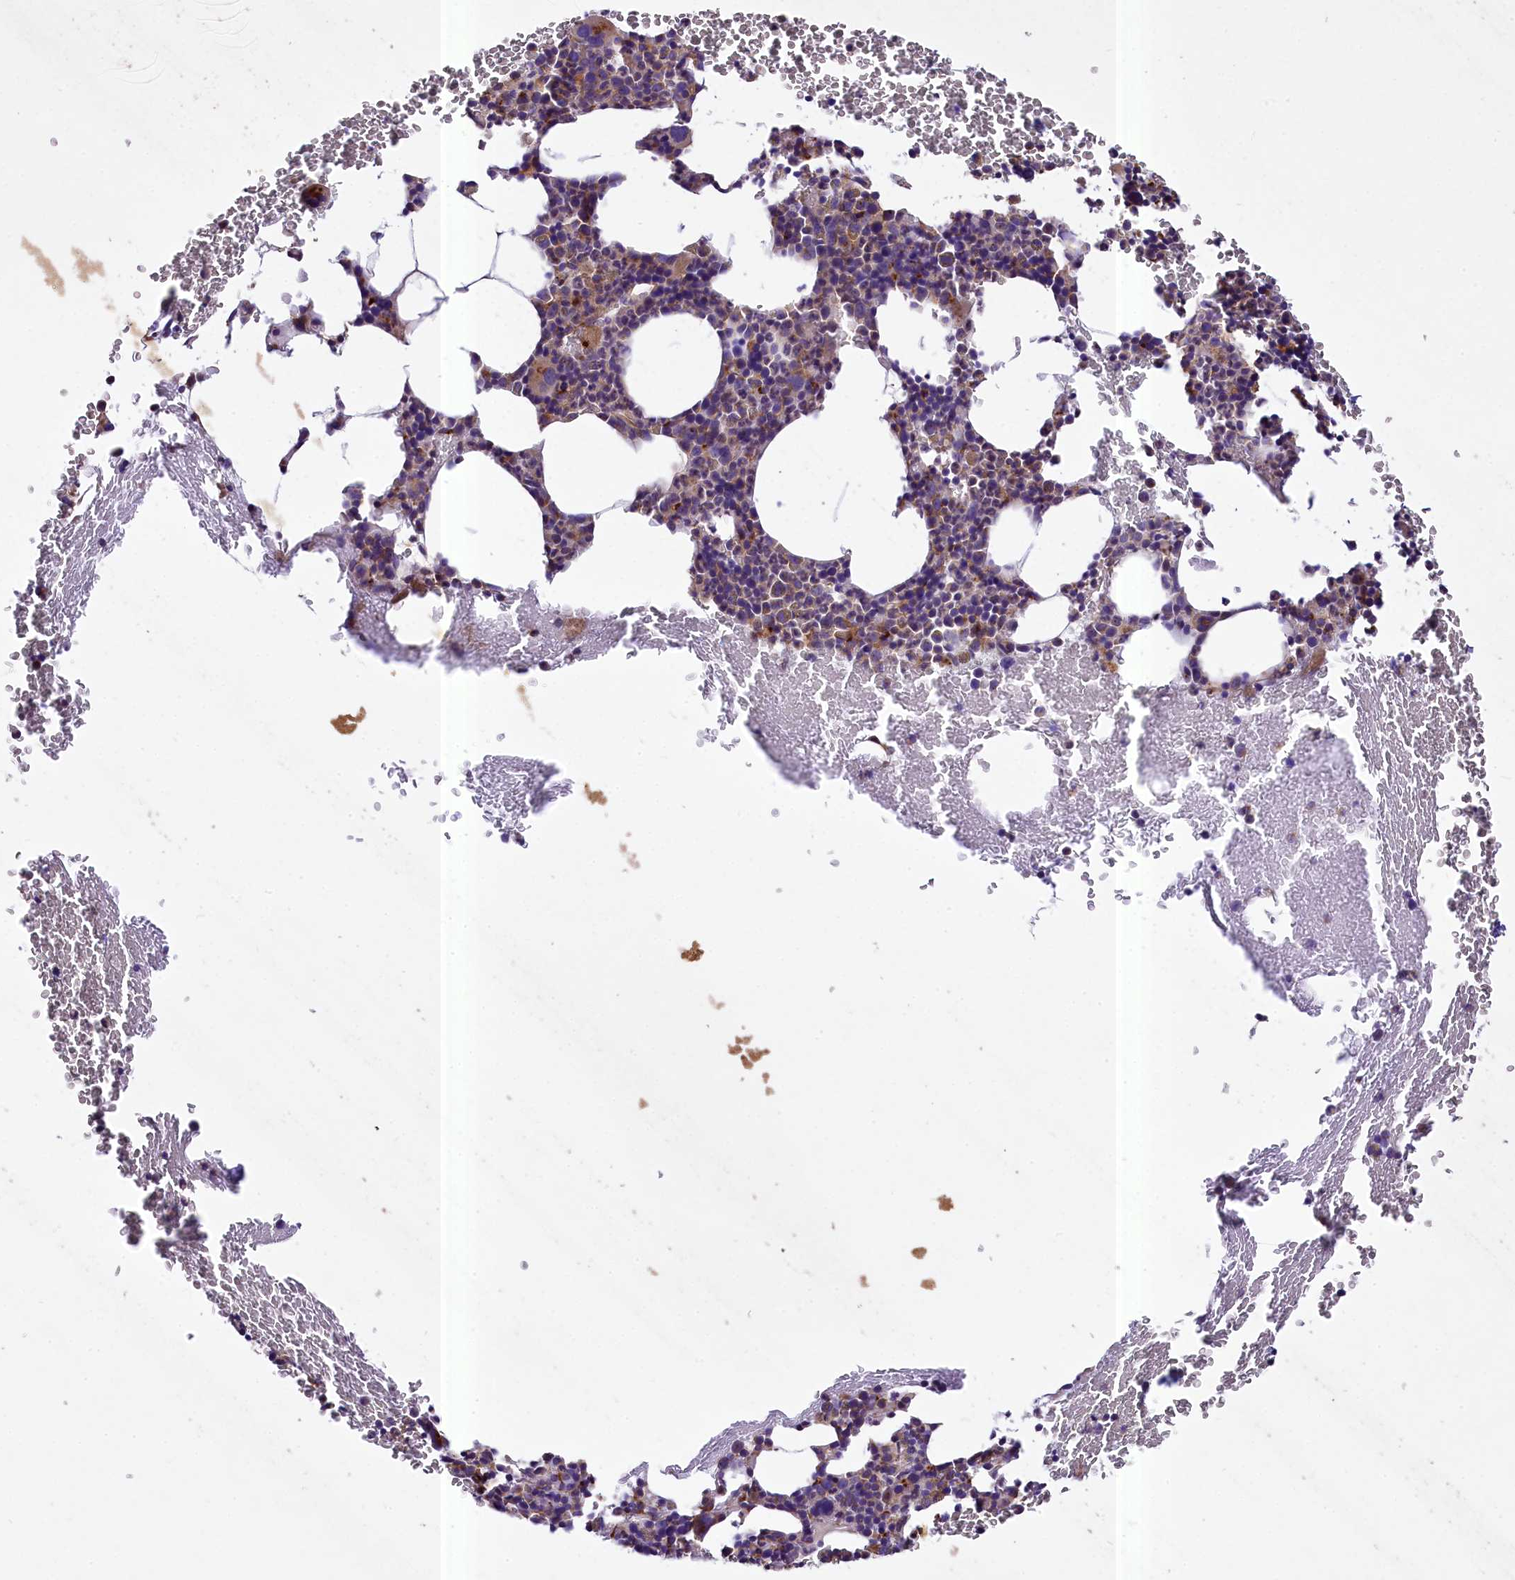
{"staining": {"intensity": "weak", "quantity": "25%-75%", "location": "cytoplasmic/membranous"}, "tissue": "bone marrow", "cell_type": "Hematopoietic cells", "image_type": "normal", "snomed": [{"axis": "morphology", "description": "Normal tissue, NOS"}, {"axis": "topography", "description": "Bone marrow"}], "caption": "Brown immunohistochemical staining in benign human bone marrow demonstrates weak cytoplasmic/membranous positivity in about 25%-75% of hematopoietic cells. (IHC, brightfield microscopy, high magnification).", "gene": "PEMT", "patient": {"sex": "male", "age": 75}}